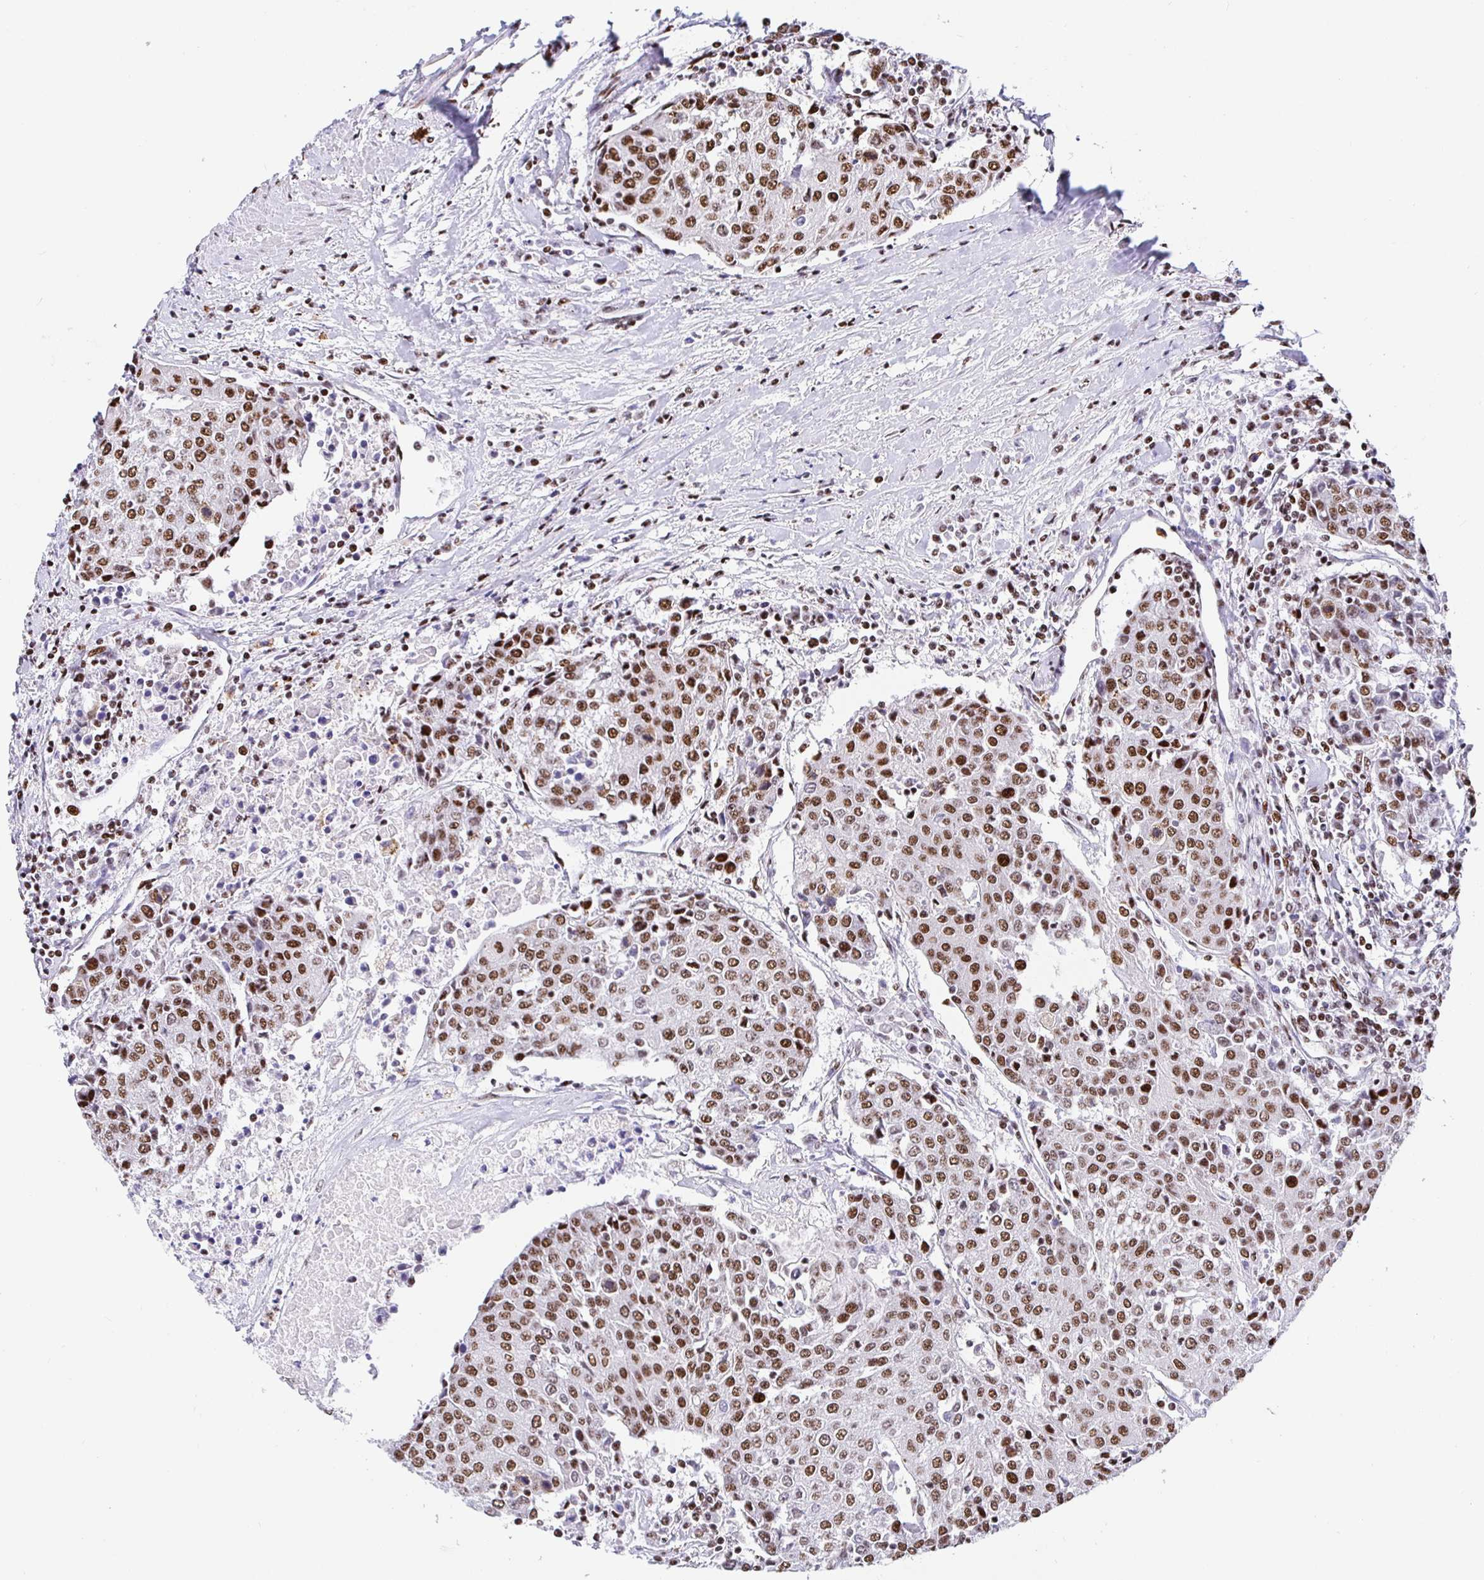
{"staining": {"intensity": "moderate", "quantity": ">75%", "location": "nuclear"}, "tissue": "urothelial cancer", "cell_type": "Tumor cells", "image_type": "cancer", "snomed": [{"axis": "morphology", "description": "Urothelial carcinoma, High grade"}, {"axis": "topography", "description": "Urinary bladder"}], "caption": "Approximately >75% of tumor cells in urothelial cancer reveal moderate nuclear protein staining as visualized by brown immunohistochemical staining.", "gene": "SETD5", "patient": {"sex": "female", "age": 85}}